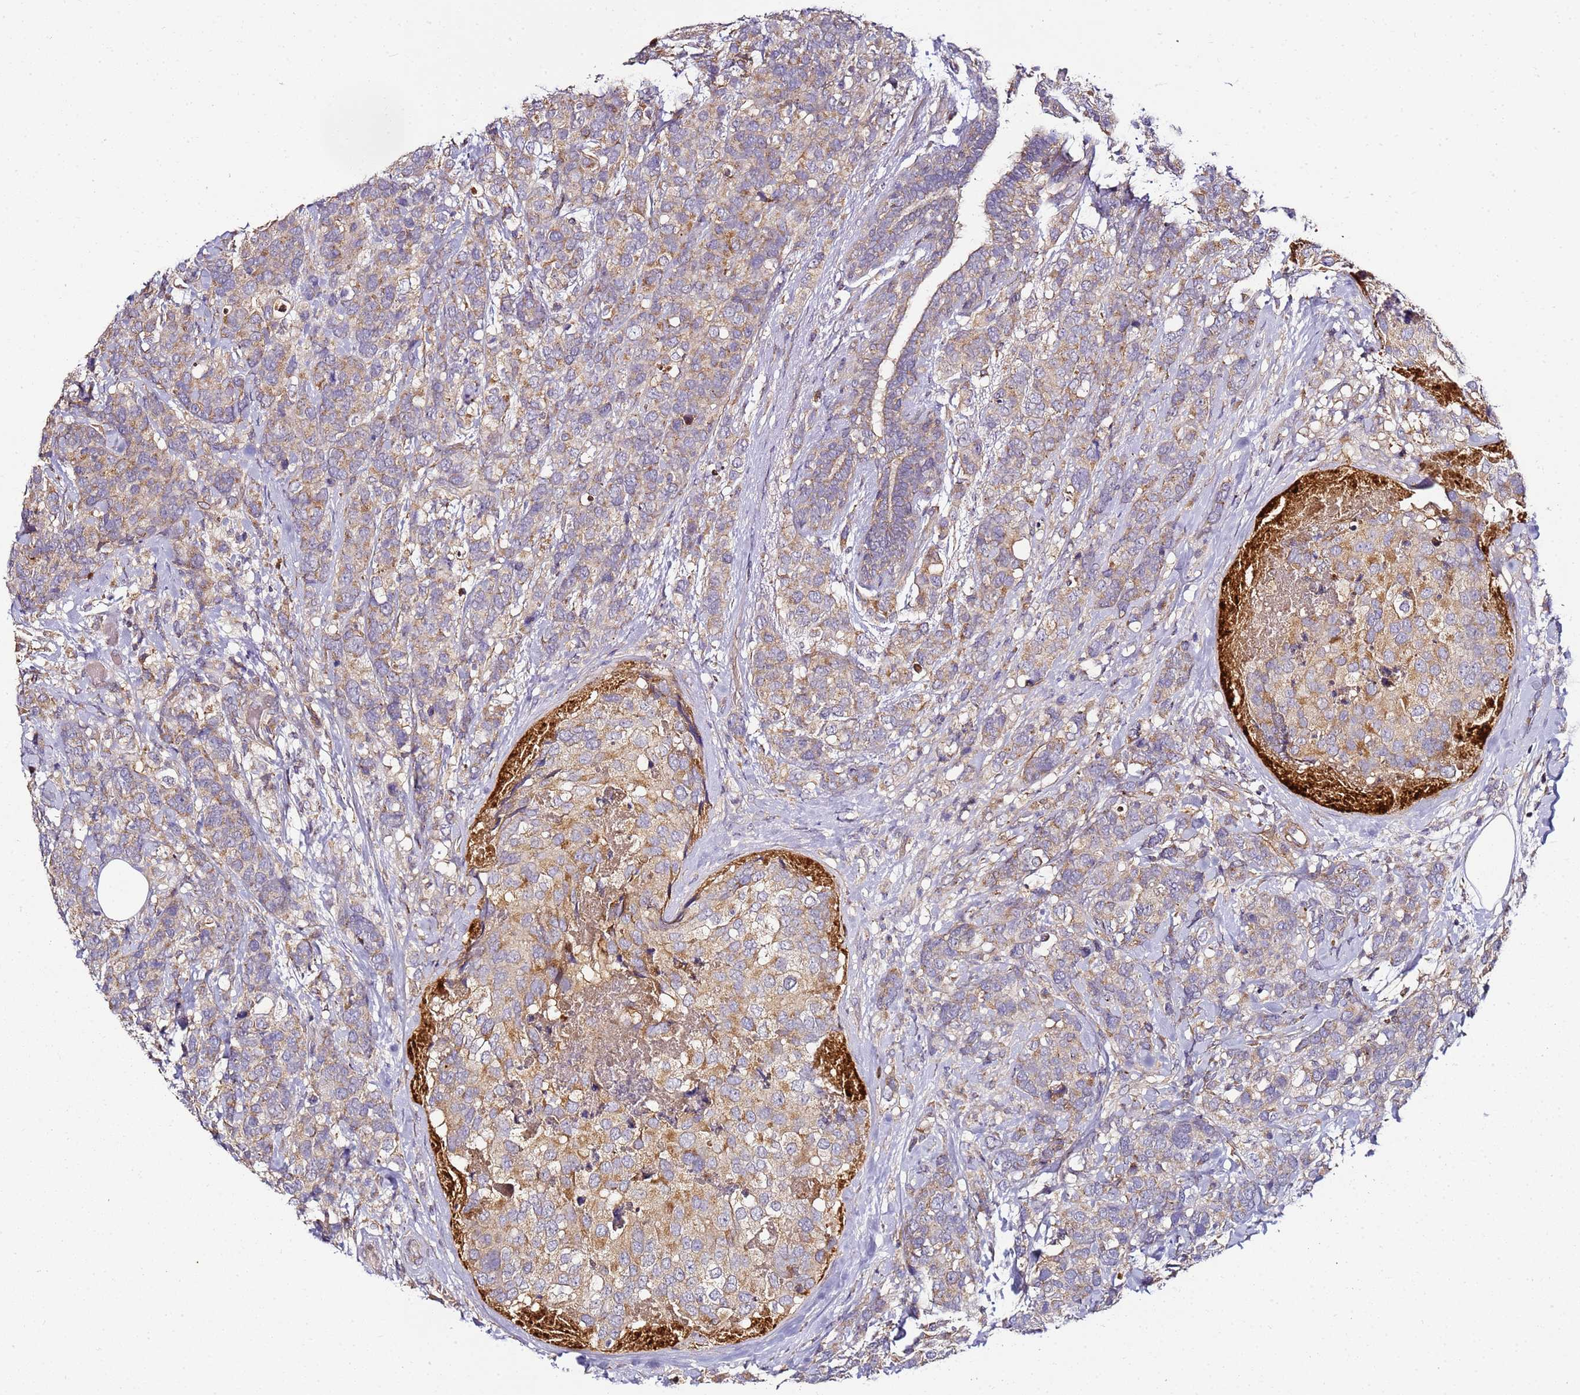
{"staining": {"intensity": "weak", "quantity": "25%-75%", "location": "cytoplasmic/membranous"}, "tissue": "breast cancer", "cell_type": "Tumor cells", "image_type": "cancer", "snomed": [{"axis": "morphology", "description": "Lobular carcinoma"}, {"axis": "topography", "description": "Breast"}], "caption": "About 25%-75% of tumor cells in human breast cancer reveal weak cytoplasmic/membranous protein staining as visualized by brown immunohistochemical staining.", "gene": "KRTAP21-3", "patient": {"sex": "female", "age": 59}}